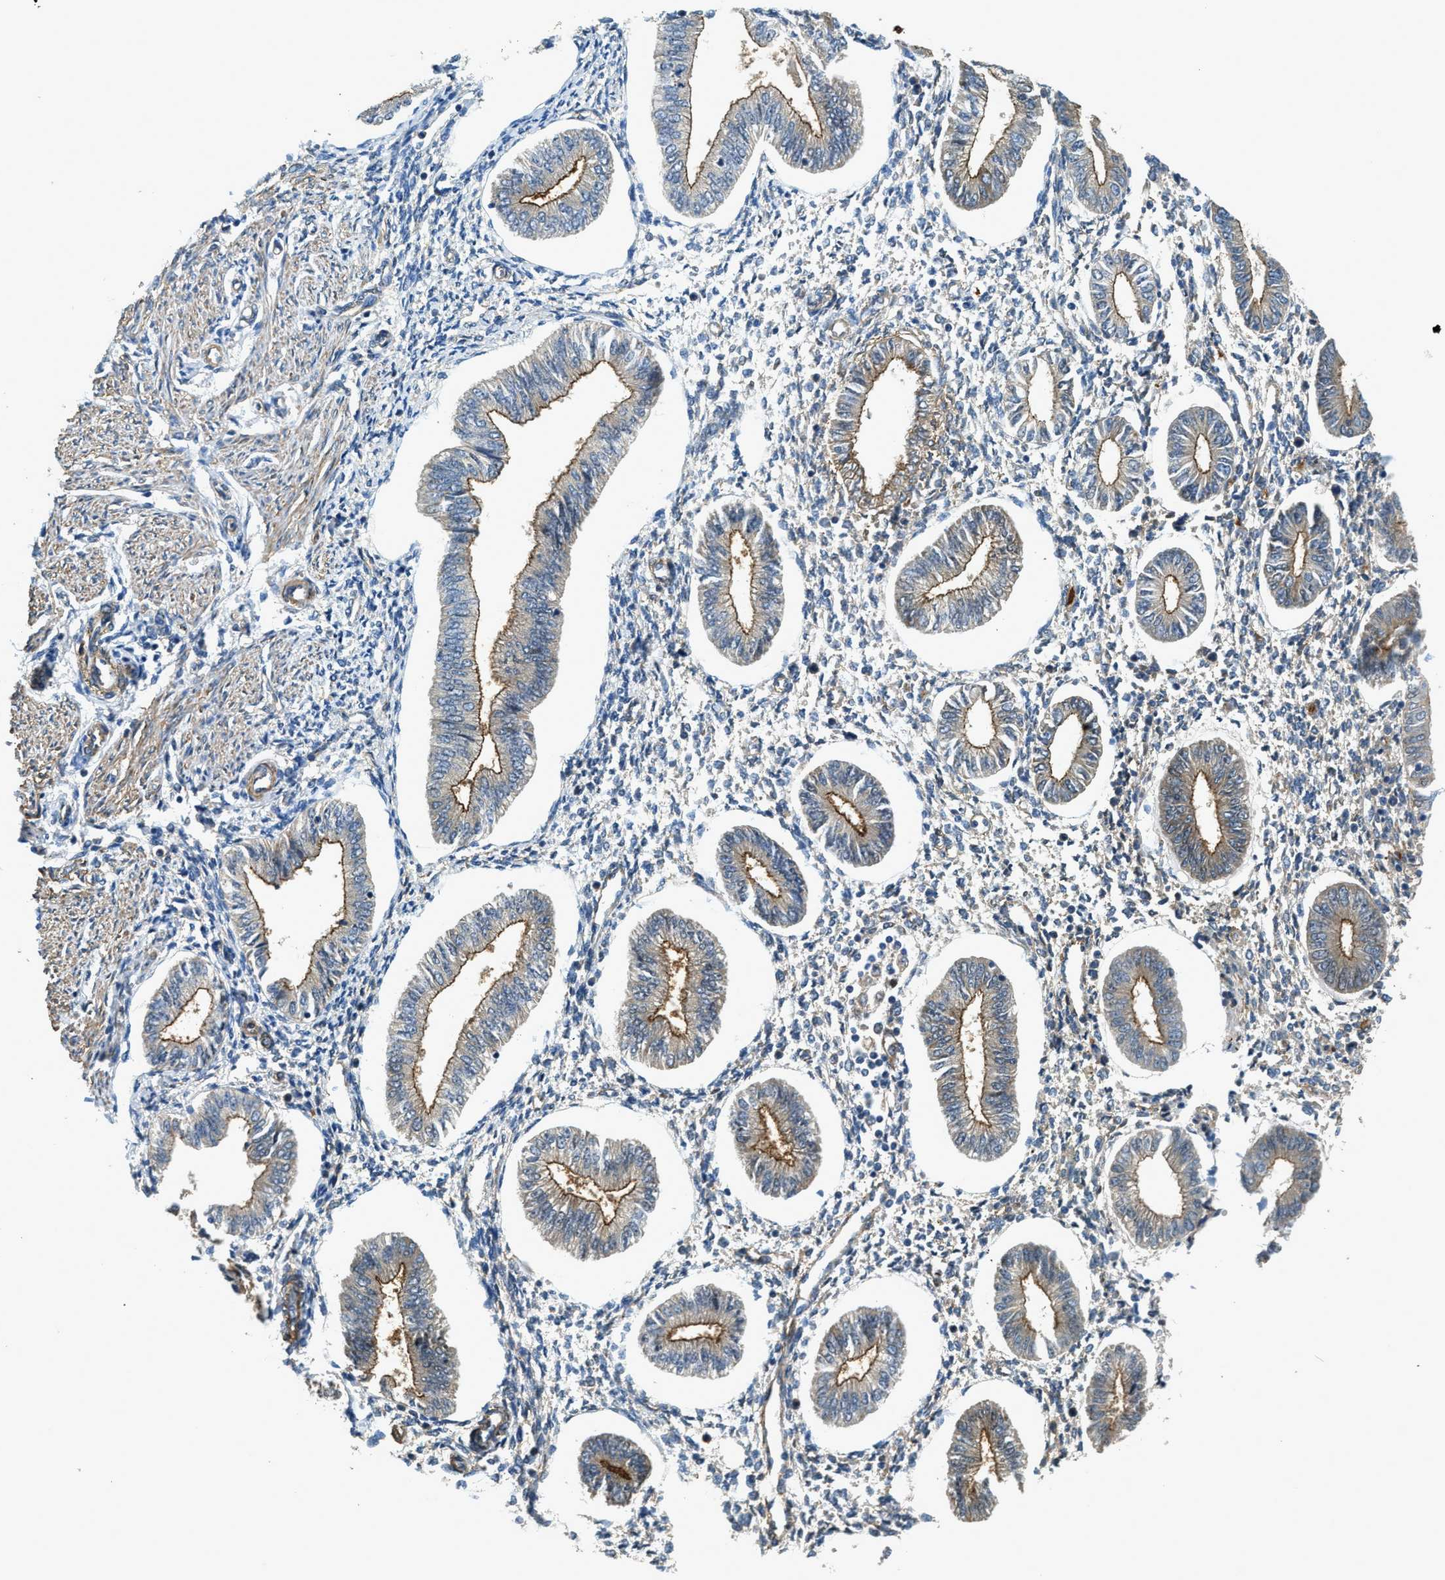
{"staining": {"intensity": "weak", "quantity": "25%-75%", "location": "cytoplasmic/membranous"}, "tissue": "endometrium", "cell_type": "Cells in endometrial stroma", "image_type": "normal", "snomed": [{"axis": "morphology", "description": "Normal tissue, NOS"}, {"axis": "topography", "description": "Endometrium"}], "caption": "About 25%-75% of cells in endometrial stroma in unremarkable endometrium reveal weak cytoplasmic/membranous protein expression as visualized by brown immunohistochemical staining.", "gene": "CGN", "patient": {"sex": "female", "age": 50}}